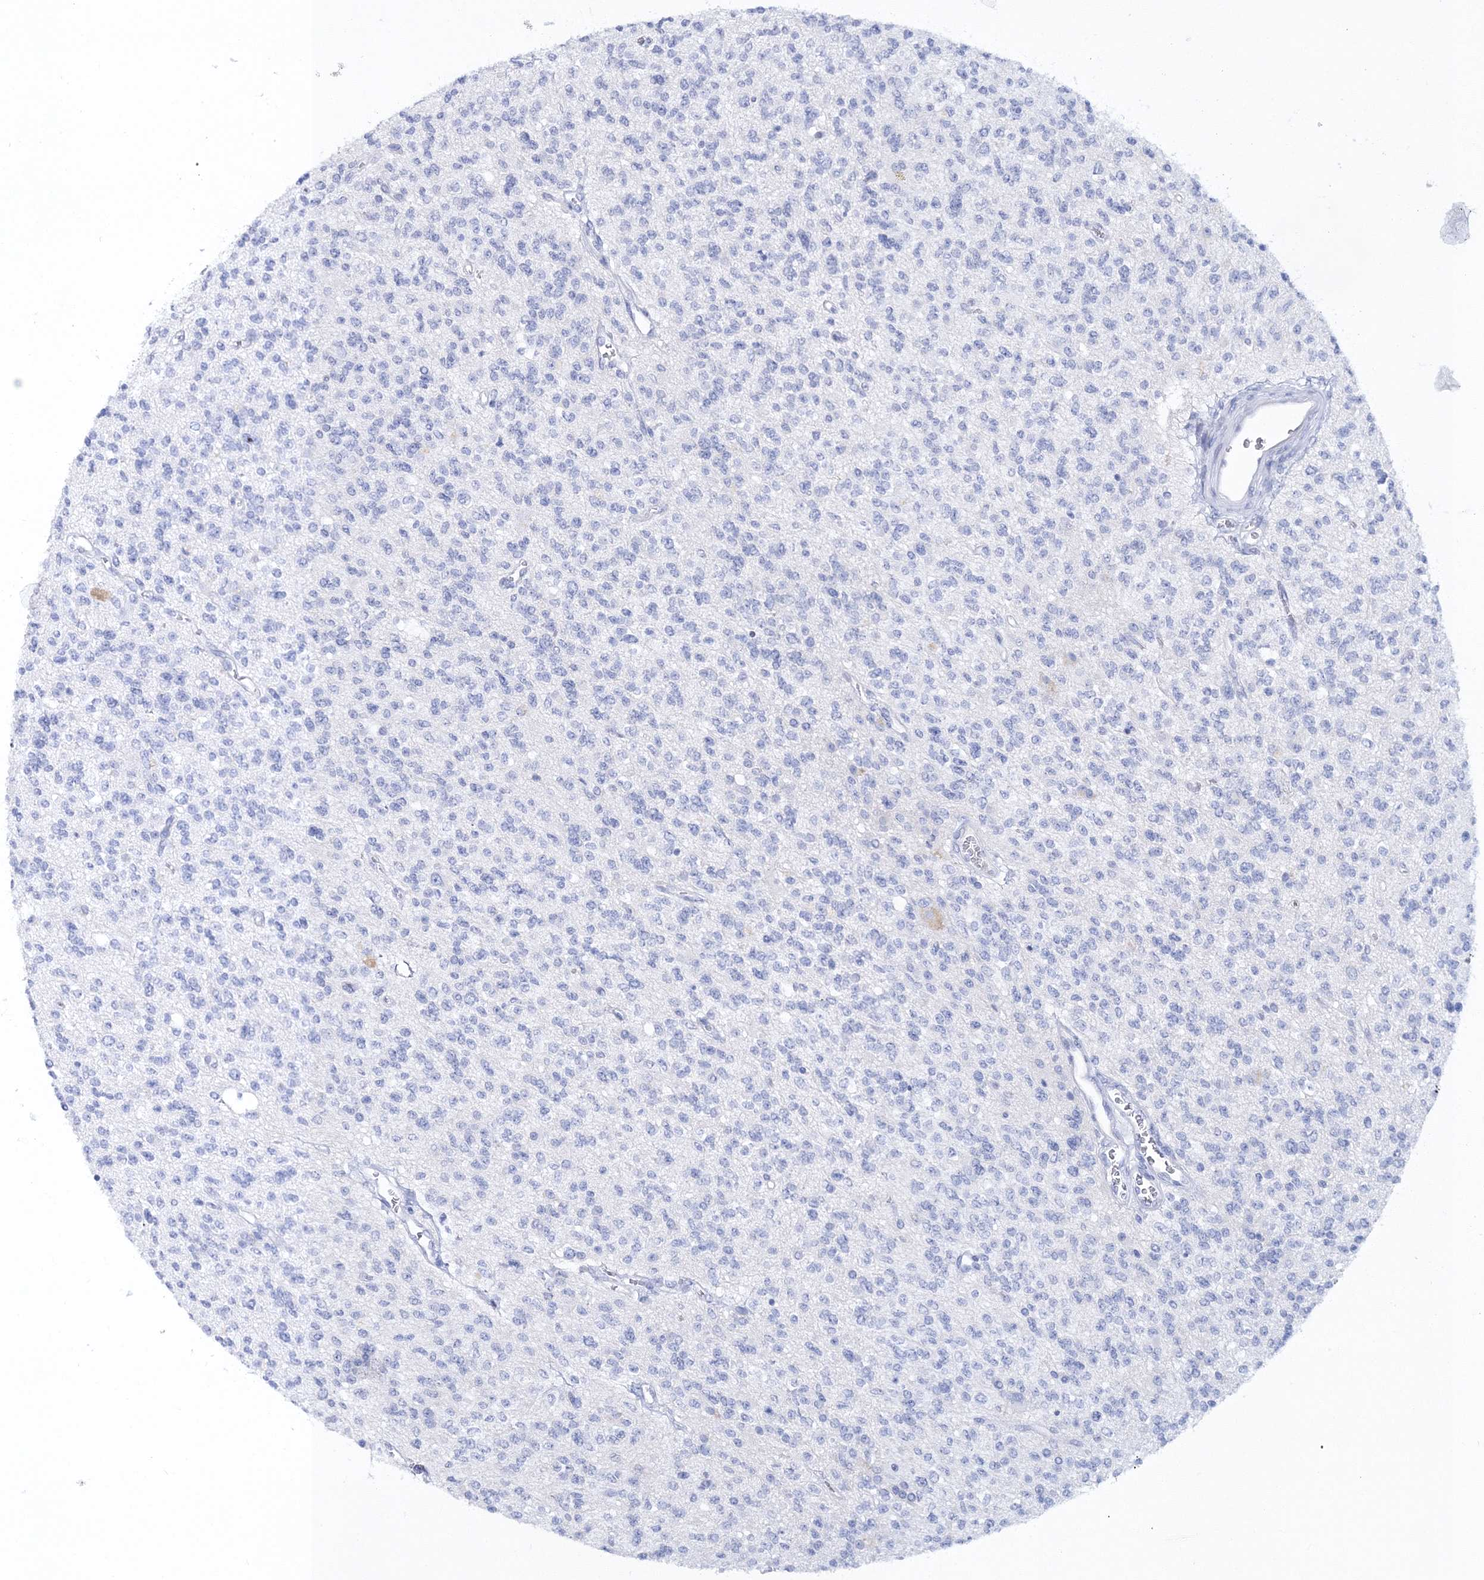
{"staining": {"intensity": "negative", "quantity": "none", "location": "none"}, "tissue": "glioma", "cell_type": "Tumor cells", "image_type": "cancer", "snomed": [{"axis": "morphology", "description": "Glioma, malignant, High grade"}, {"axis": "topography", "description": "Brain"}], "caption": "High power microscopy micrograph of an IHC histopathology image of glioma, revealing no significant expression in tumor cells.", "gene": "MYOZ2", "patient": {"sex": "male", "age": 34}}